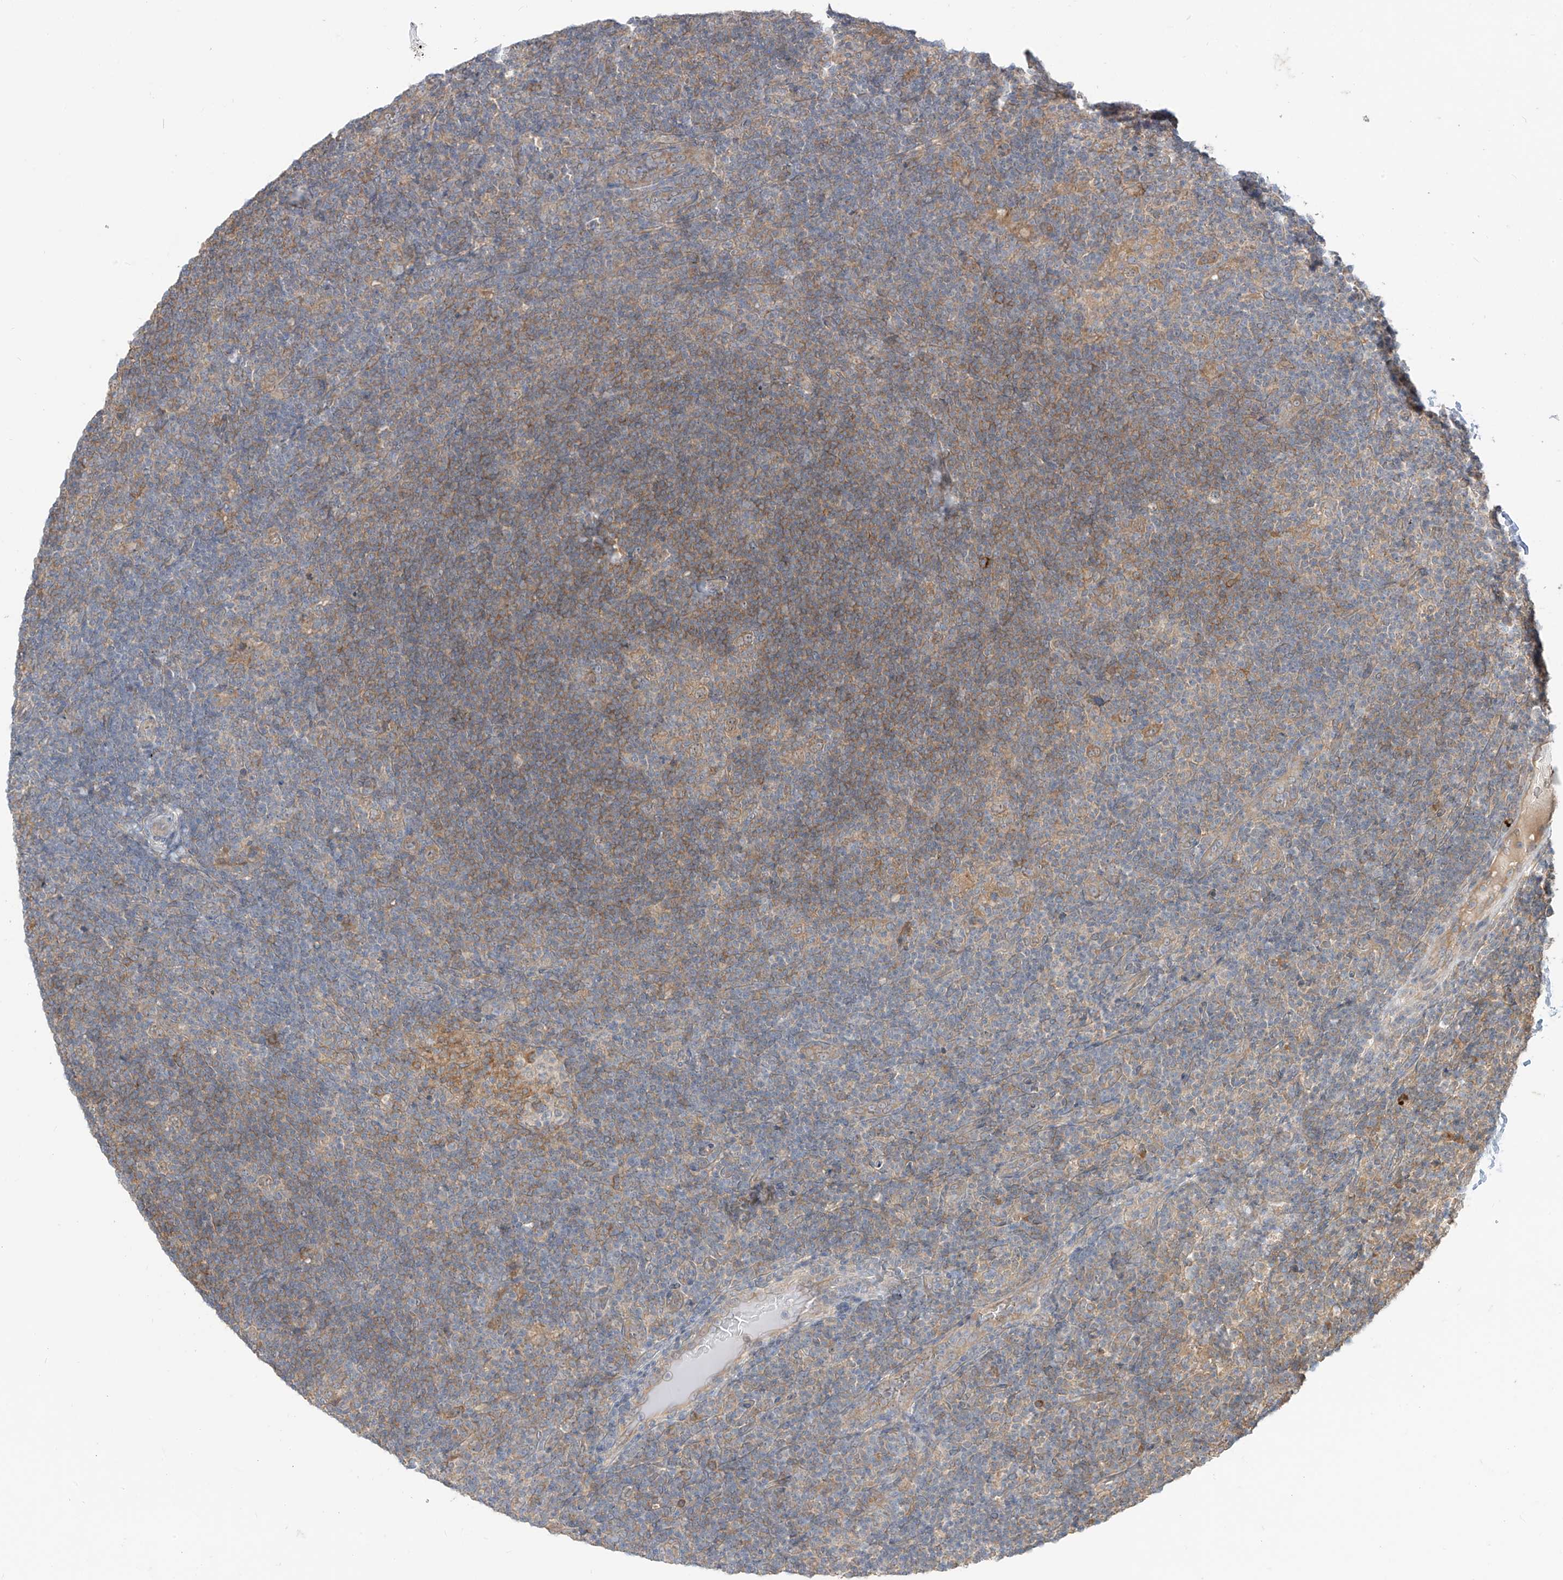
{"staining": {"intensity": "moderate", "quantity": ">75%", "location": "cytoplasmic/membranous"}, "tissue": "lymphoma", "cell_type": "Tumor cells", "image_type": "cancer", "snomed": [{"axis": "morphology", "description": "Hodgkin's disease, NOS"}, {"axis": "topography", "description": "Lymph node"}], "caption": "DAB (3,3'-diaminobenzidine) immunohistochemical staining of human Hodgkin's disease demonstrates moderate cytoplasmic/membranous protein expression in about >75% of tumor cells.", "gene": "MTUS2", "patient": {"sex": "female", "age": 57}}